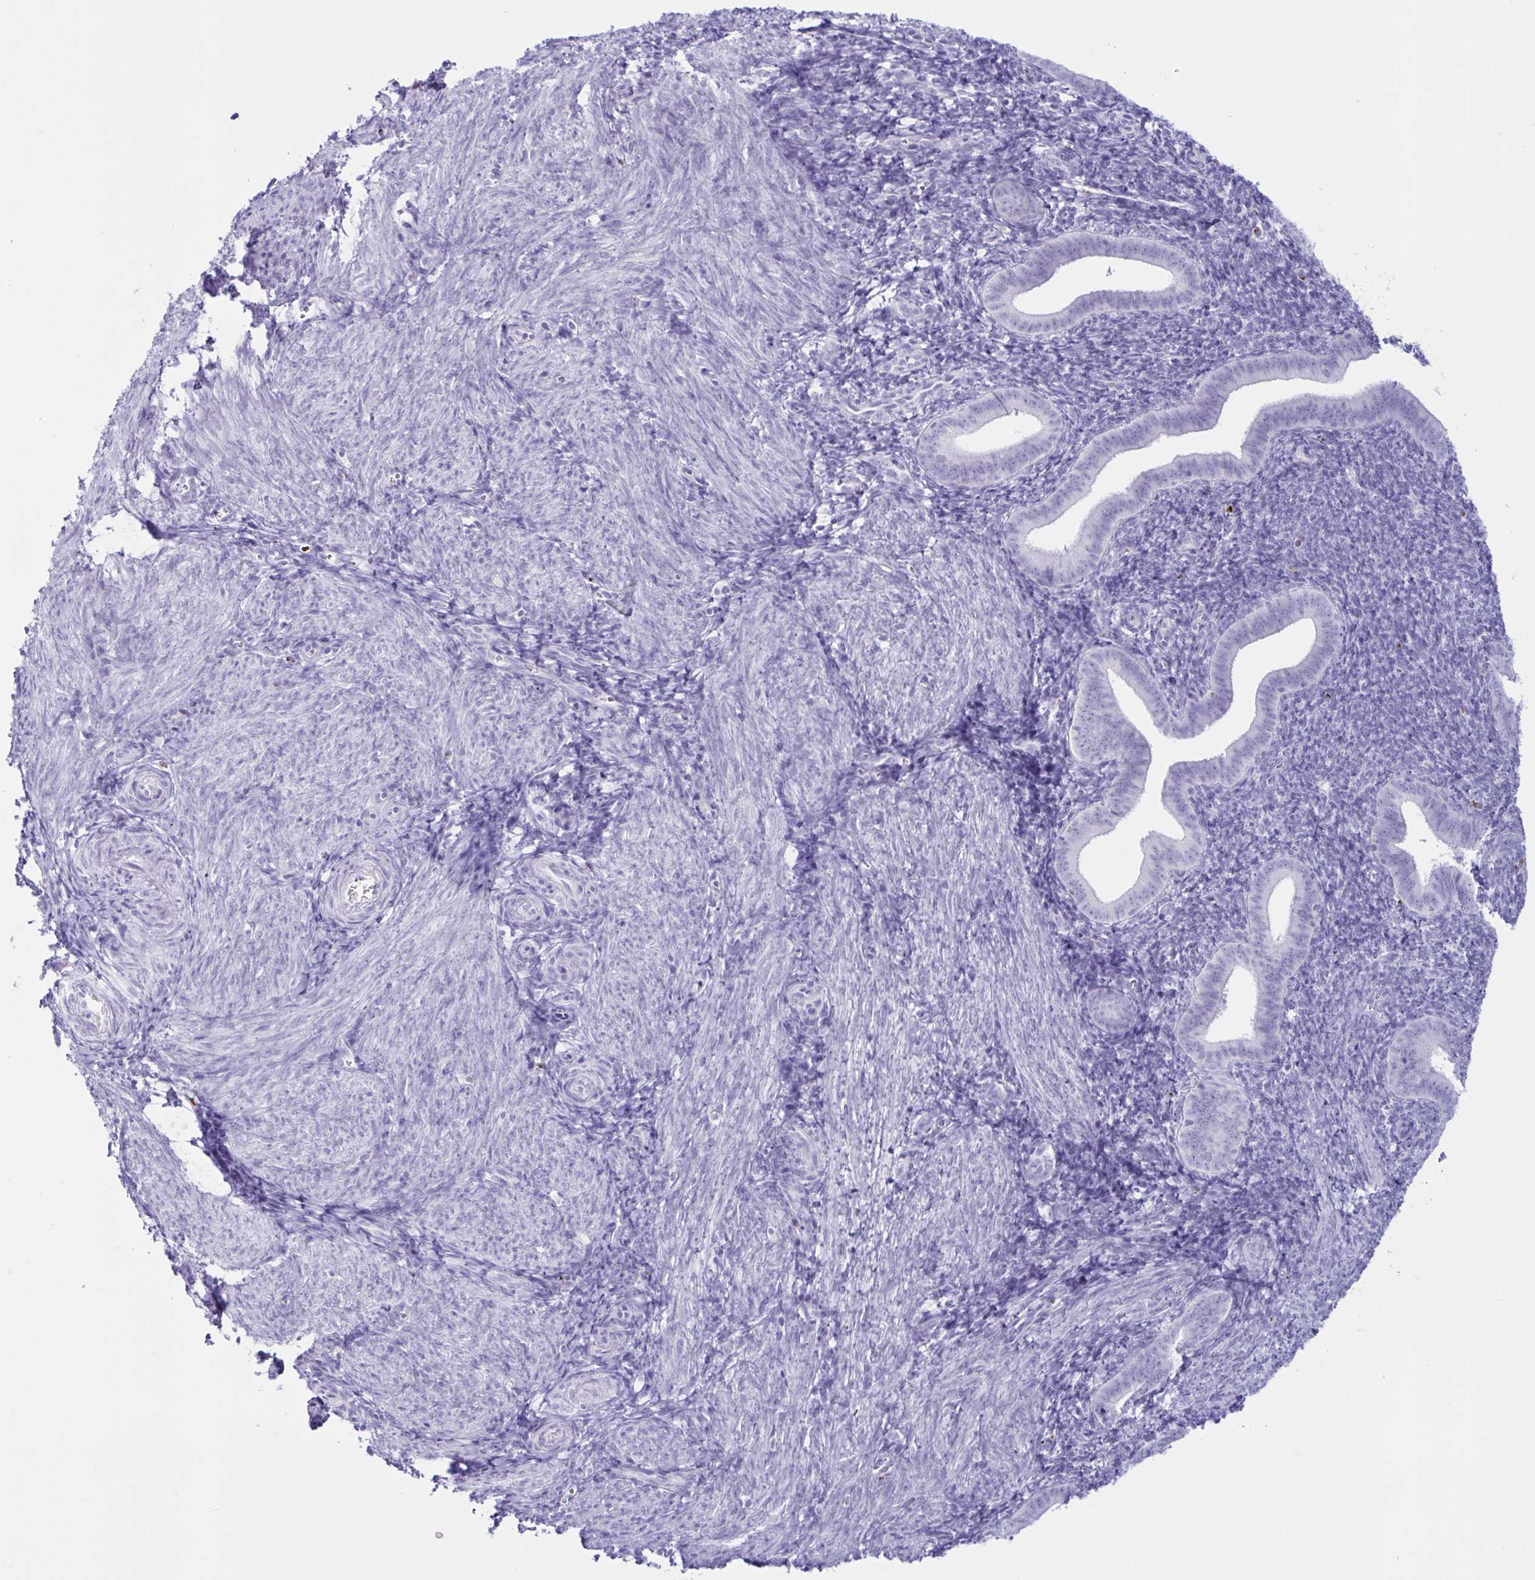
{"staining": {"intensity": "negative", "quantity": "none", "location": "none"}, "tissue": "endometrium", "cell_type": "Cells in endometrial stroma", "image_type": "normal", "snomed": [{"axis": "morphology", "description": "Normal tissue, NOS"}, {"axis": "topography", "description": "Endometrium"}], "caption": "The photomicrograph exhibits no significant expression in cells in endometrial stroma of endometrium.", "gene": "XCL1", "patient": {"sex": "female", "age": 25}}